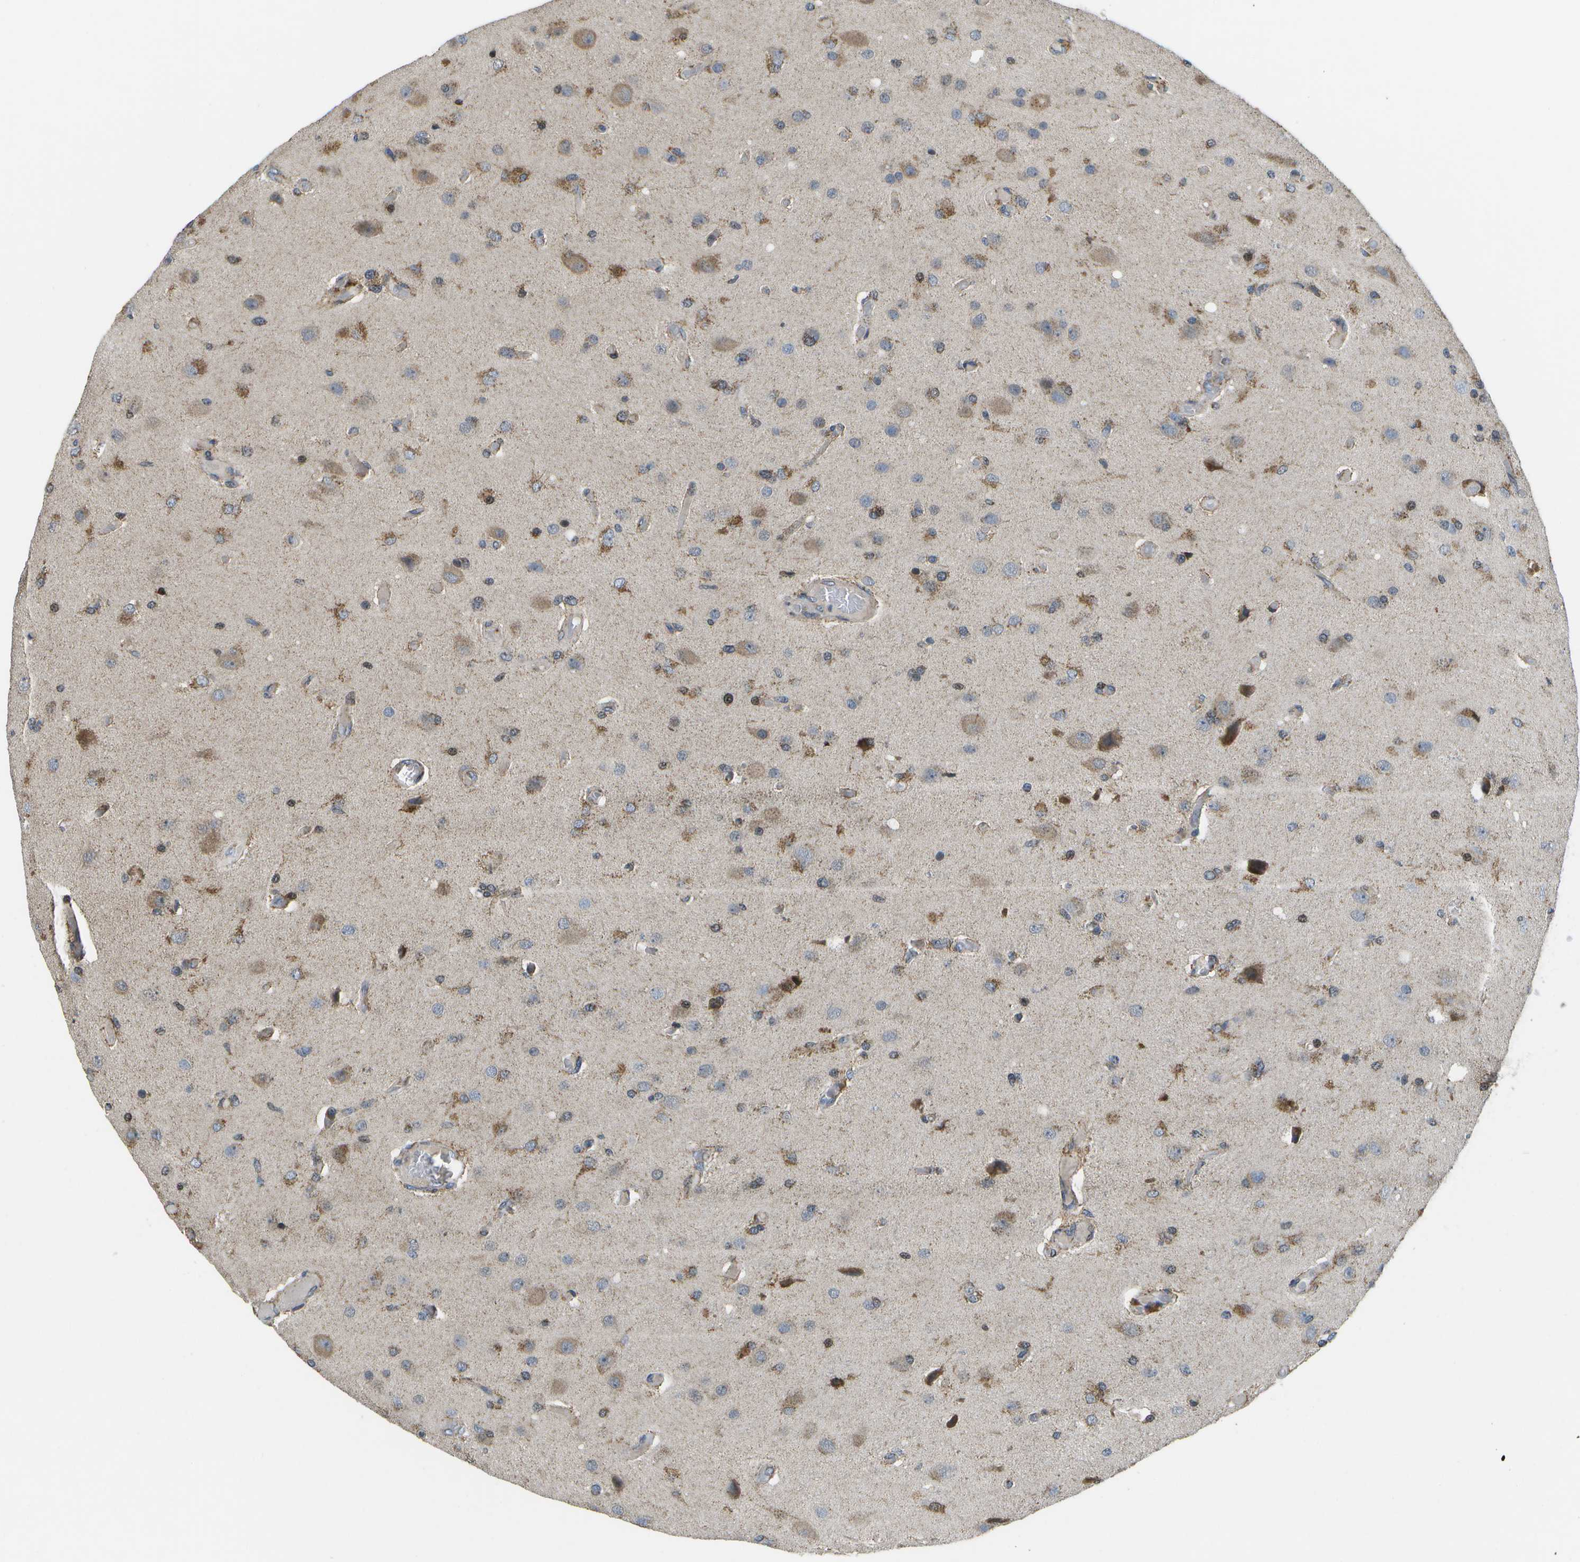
{"staining": {"intensity": "moderate", "quantity": "<25%", "location": "cytoplasmic/membranous"}, "tissue": "glioma", "cell_type": "Tumor cells", "image_type": "cancer", "snomed": [{"axis": "morphology", "description": "Normal tissue, NOS"}, {"axis": "morphology", "description": "Glioma, malignant, High grade"}, {"axis": "topography", "description": "Cerebral cortex"}], "caption": "Tumor cells demonstrate moderate cytoplasmic/membranous expression in about <25% of cells in glioma.", "gene": "HADHA", "patient": {"sex": "male", "age": 77}}